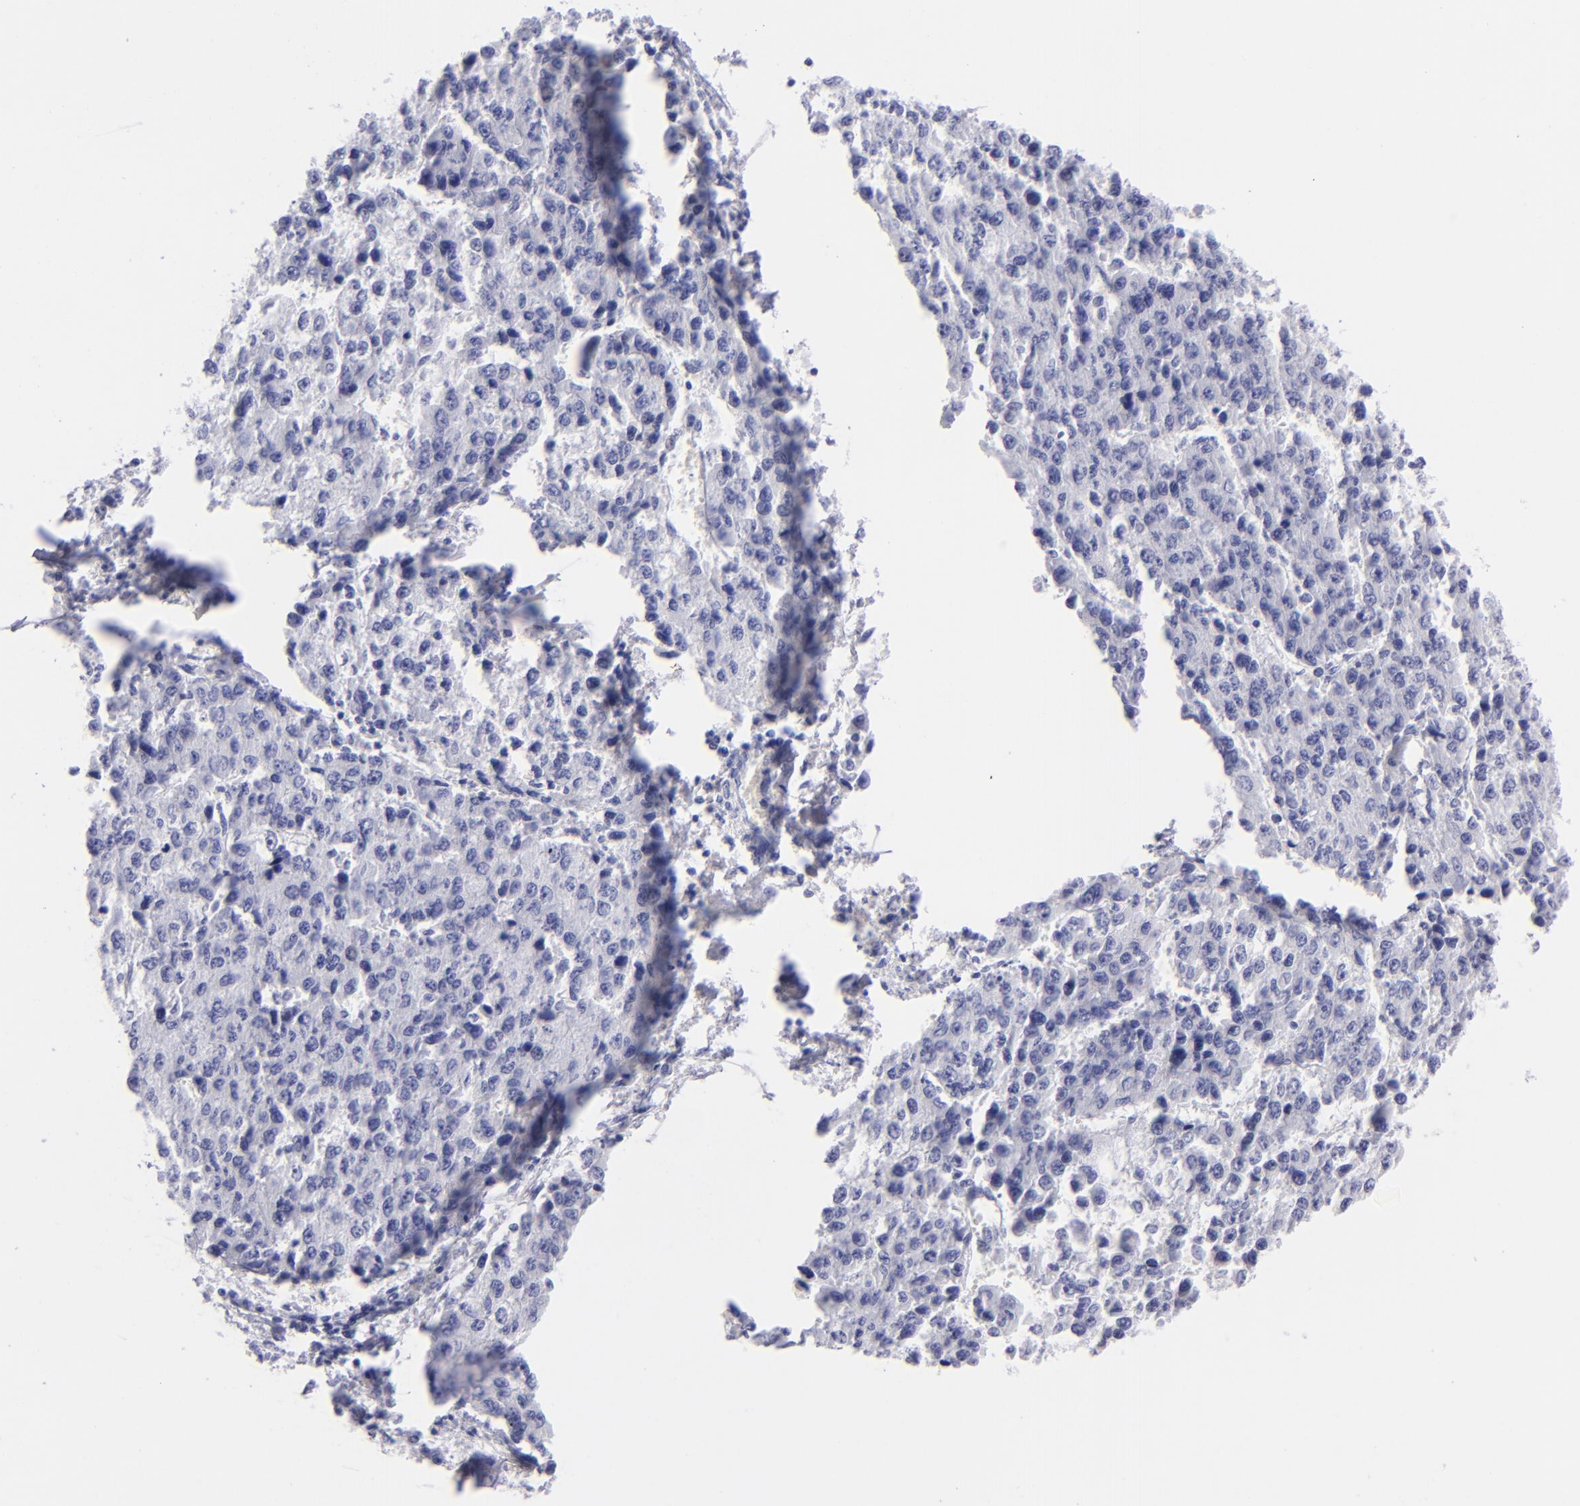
{"staining": {"intensity": "negative", "quantity": "none", "location": "none"}, "tissue": "liver cancer", "cell_type": "Tumor cells", "image_type": "cancer", "snomed": [{"axis": "morphology", "description": "Carcinoma, Hepatocellular, NOS"}, {"axis": "topography", "description": "Liver"}], "caption": "An immunohistochemistry (IHC) micrograph of liver hepatocellular carcinoma is shown. There is no staining in tumor cells of liver hepatocellular carcinoma.", "gene": "SLC1A3", "patient": {"sex": "female", "age": 66}}